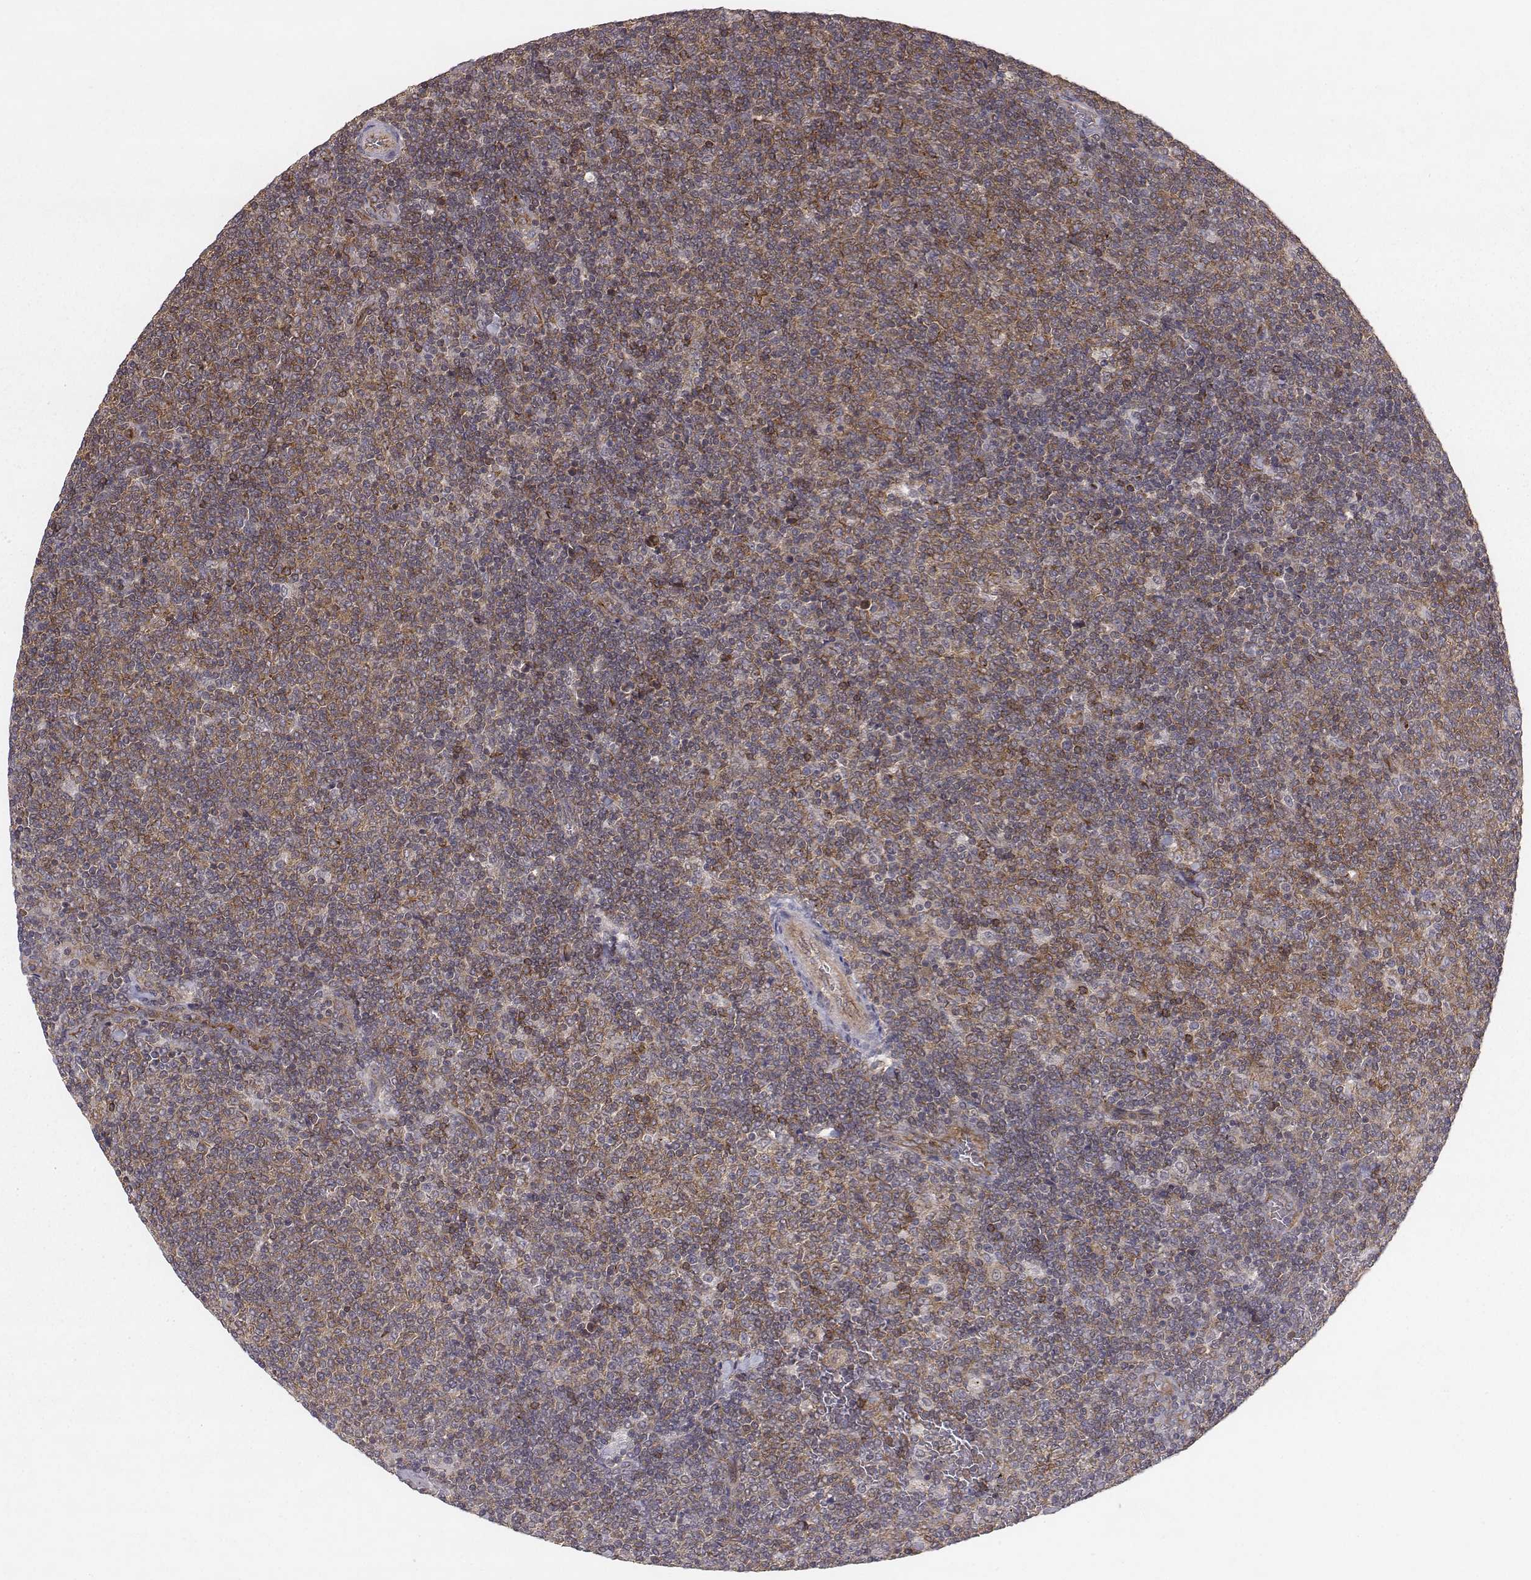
{"staining": {"intensity": "moderate", "quantity": "25%-75%", "location": "cytoplasmic/membranous"}, "tissue": "lymphoma", "cell_type": "Tumor cells", "image_type": "cancer", "snomed": [{"axis": "morphology", "description": "Malignant lymphoma, non-Hodgkin's type, Low grade"}, {"axis": "topography", "description": "Lymph node"}], "caption": "High-magnification brightfield microscopy of malignant lymphoma, non-Hodgkin's type (low-grade) stained with DAB (brown) and counterstained with hematoxylin (blue). tumor cells exhibit moderate cytoplasmic/membranous staining is present in about25%-75% of cells.", "gene": "PTPRG", "patient": {"sex": "male", "age": 52}}